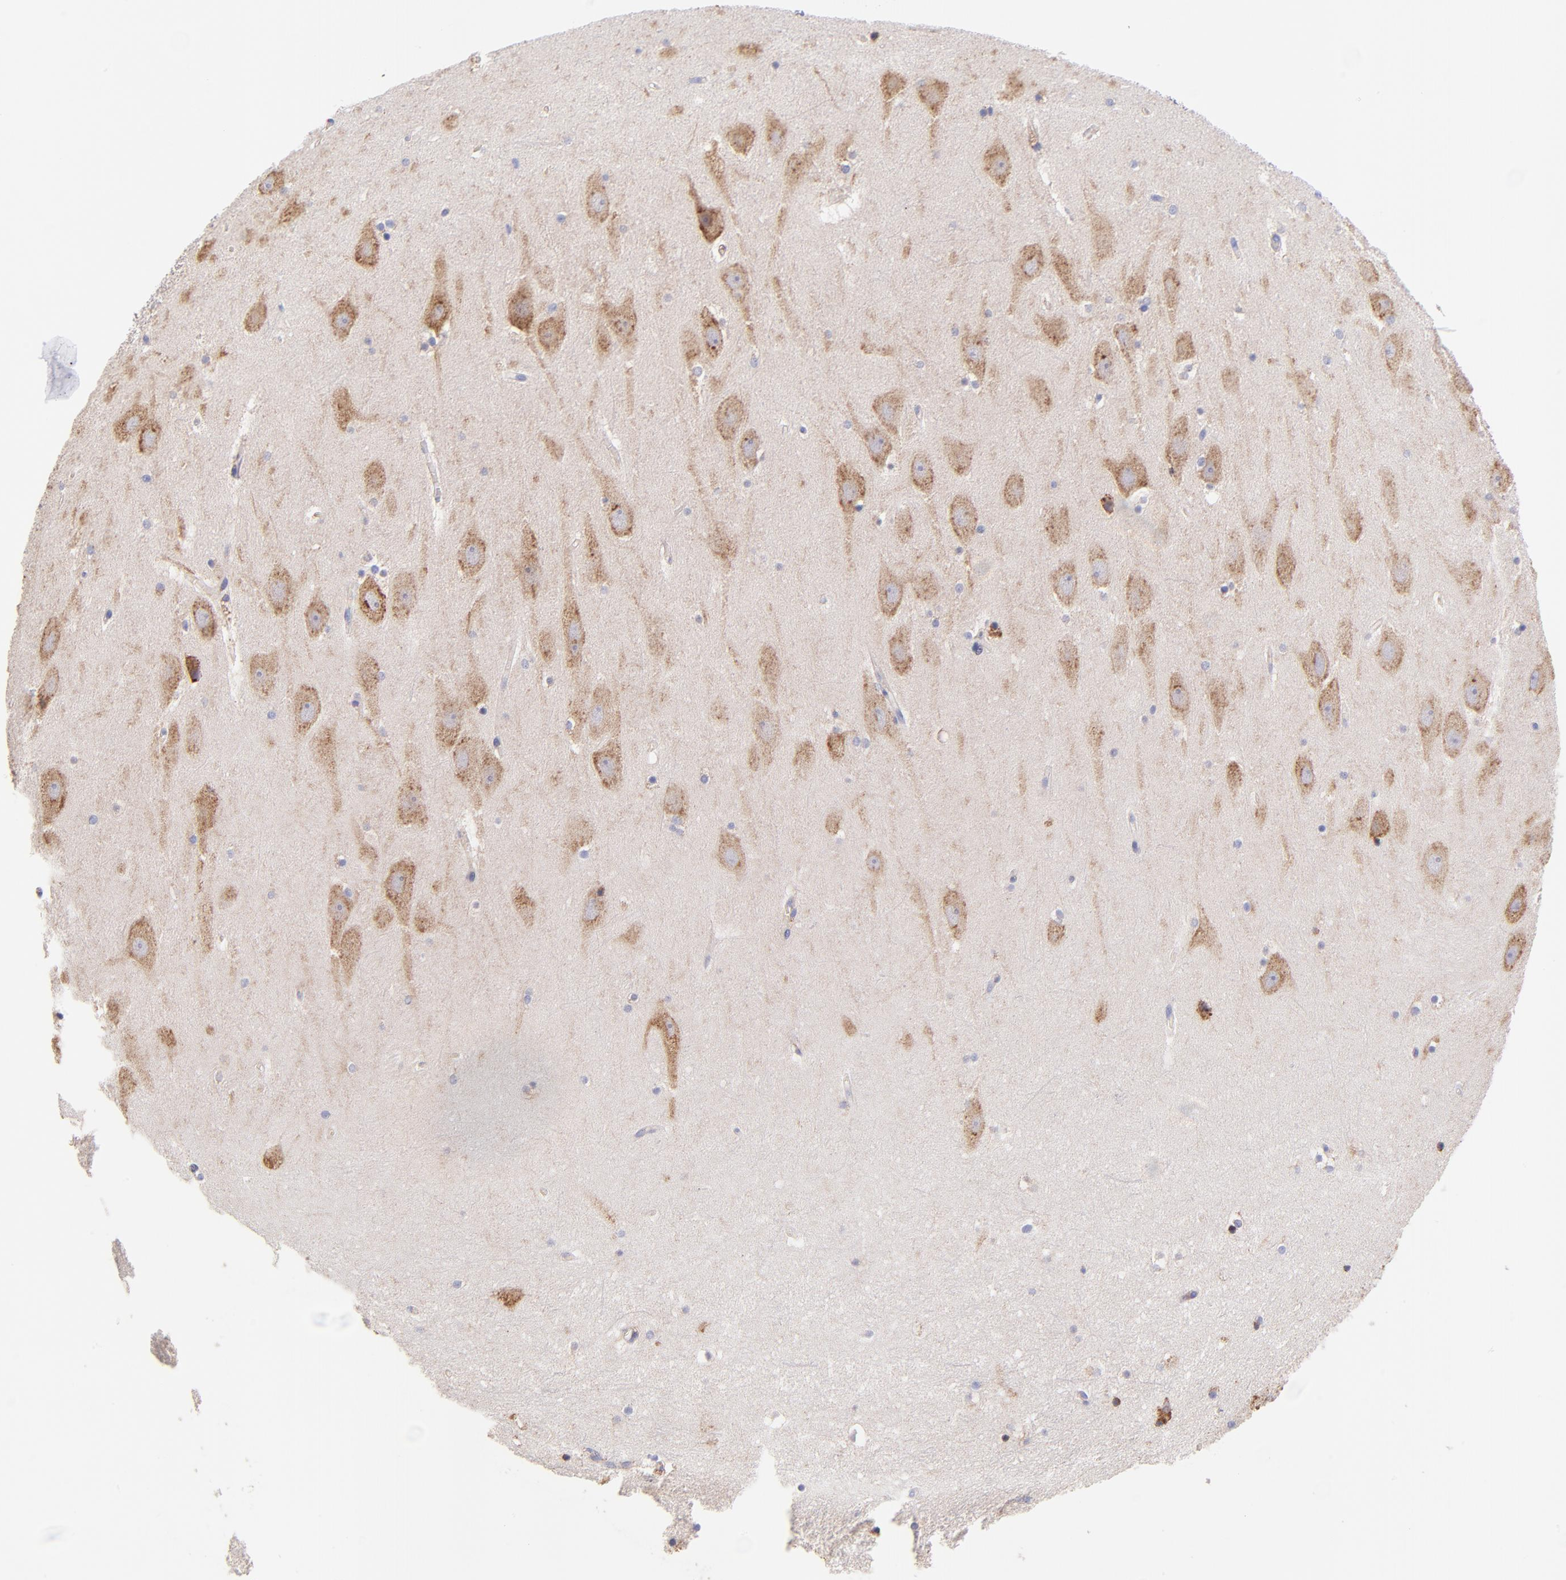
{"staining": {"intensity": "negative", "quantity": "none", "location": "none"}, "tissue": "hippocampus", "cell_type": "Glial cells", "image_type": "normal", "snomed": [{"axis": "morphology", "description": "Normal tissue, NOS"}, {"axis": "topography", "description": "Hippocampus"}], "caption": "Benign hippocampus was stained to show a protein in brown. There is no significant staining in glial cells. The staining is performed using DAB brown chromogen with nuclei counter-stained in using hematoxylin.", "gene": "PREX1", "patient": {"sex": "male", "age": 45}}